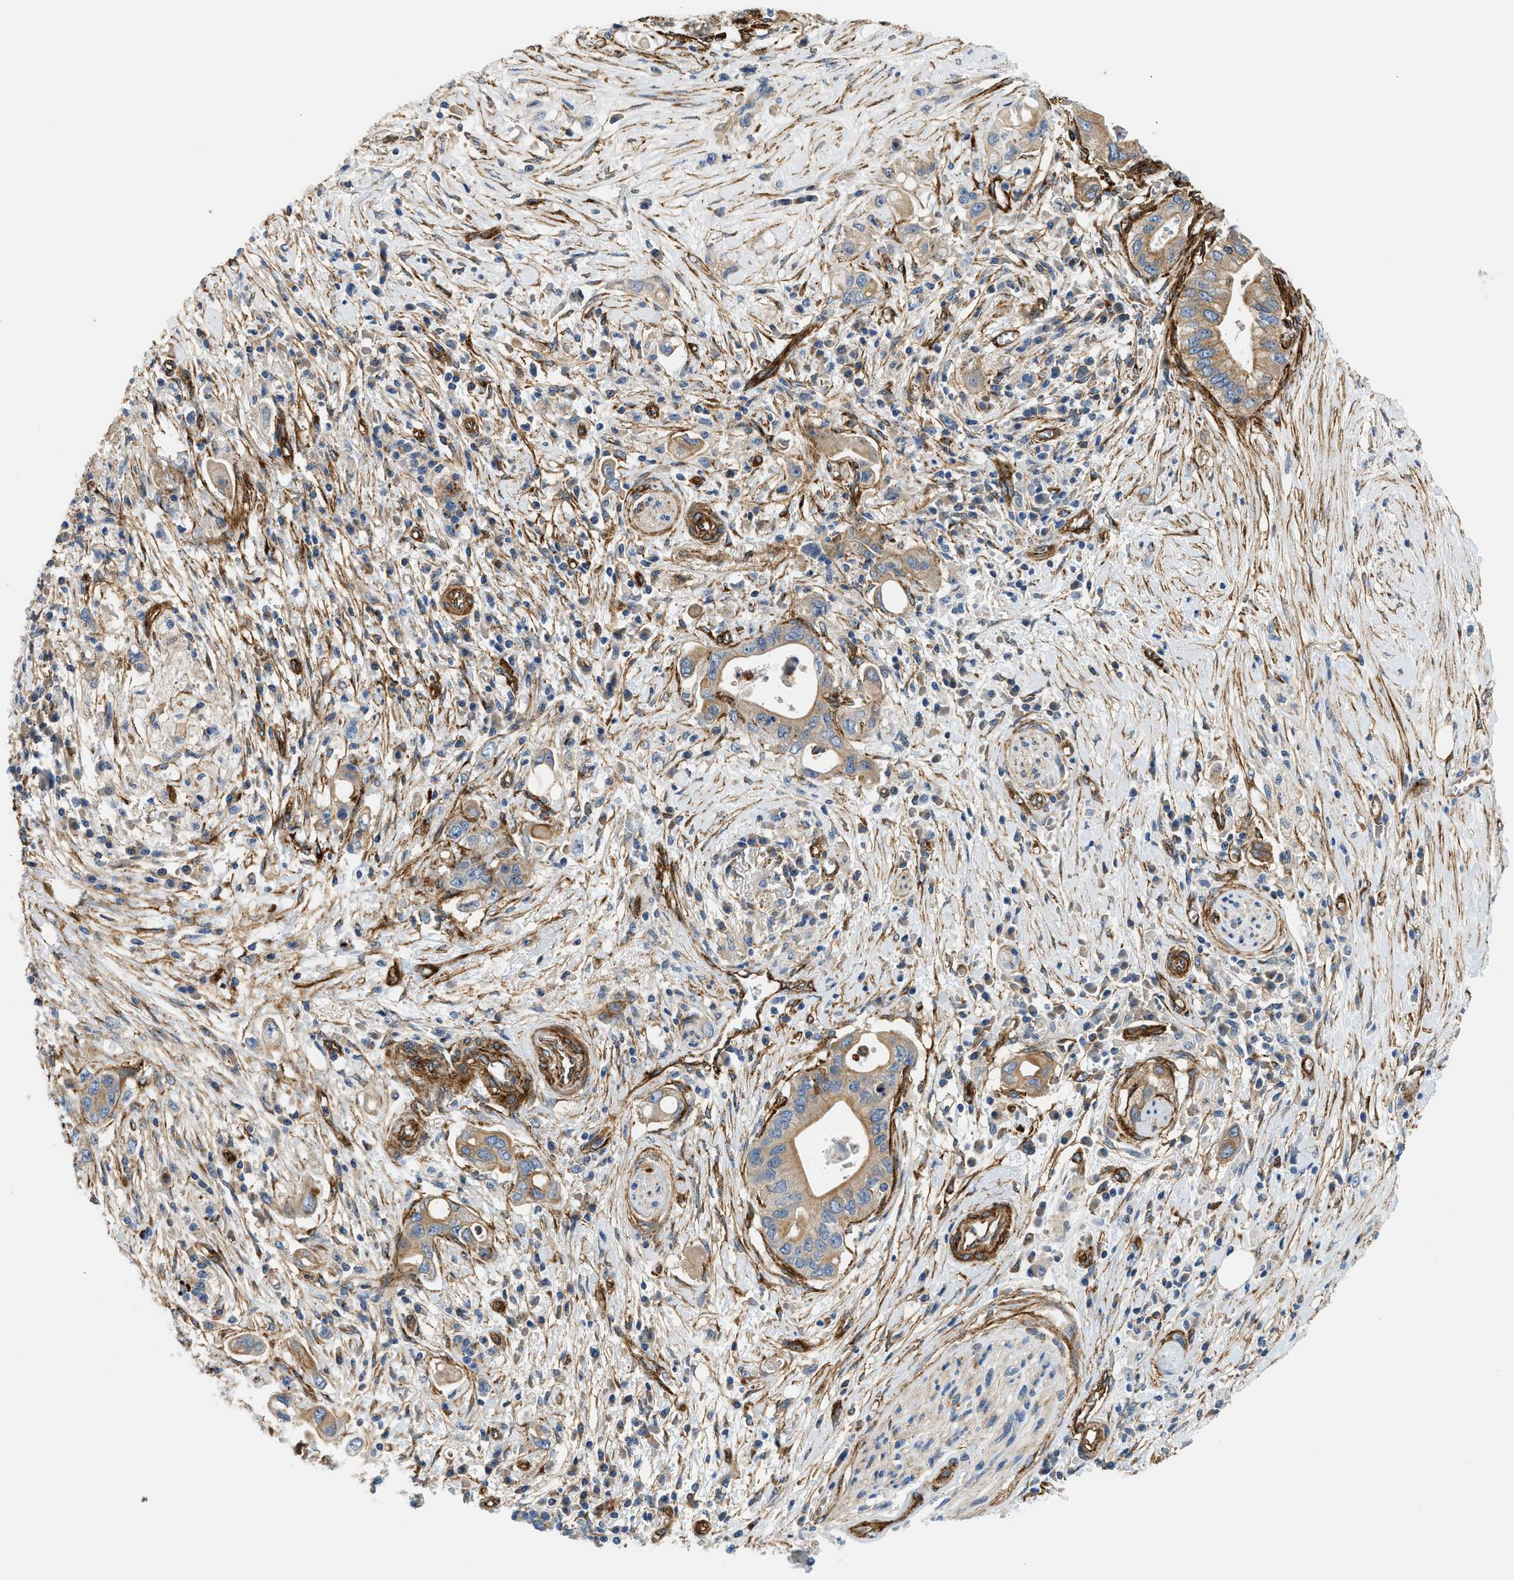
{"staining": {"intensity": "moderate", "quantity": ">75%", "location": "cytoplasmic/membranous"}, "tissue": "pancreatic cancer", "cell_type": "Tumor cells", "image_type": "cancer", "snomed": [{"axis": "morphology", "description": "Adenocarcinoma, NOS"}, {"axis": "topography", "description": "Pancreas"}], "caption": "Immunohistochemical staining of human pancreatic adenocarcinoma exhibits medium levels of moderate cytoplasmic/membranous protein expression in about >75% of tumor cells.", "gene": "HIP1", "patient": {"sex": "female", "age": 73}}